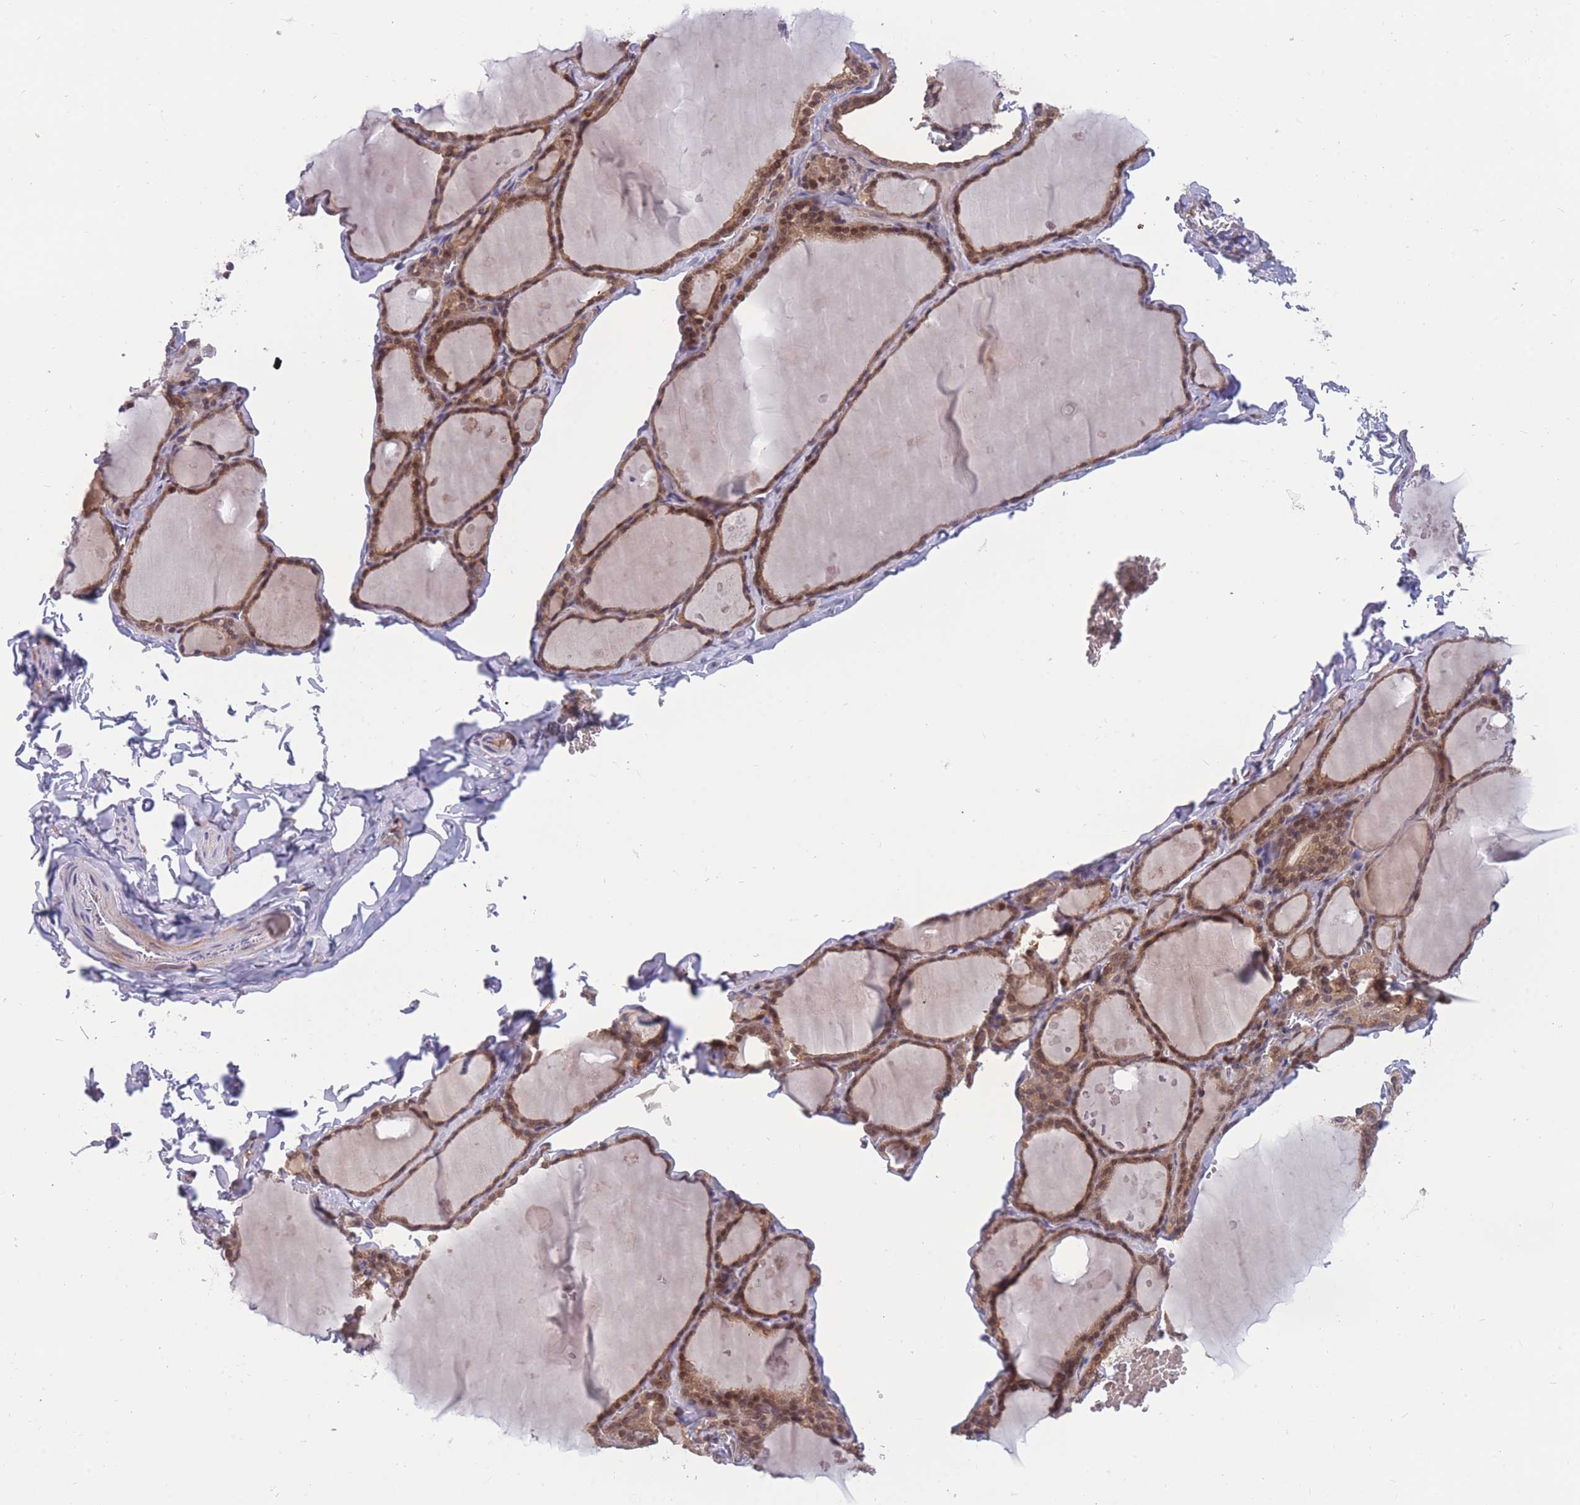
{"staining": {"intensity": "moderate", "quantity": ">75%", "location": "cytoplasmic/membranous"}, "tissue": "thyroid gland", "cell_type": "Glandular cells", "image_type": "normal", "snomed": [{"axis": "morphology", "description": "Normal tissue, NOS"}, {"axis": "topography", "description": "Thyroid gland"}], "caption": "DAB immunohistochemical staining of normal thyroid gland exhibits moderate cytoplasmic/membranous protein staining in approximately >75% of glandular cells.", "gene": "UBE2NL", "patient": {"sex": "male", "age": 56}}